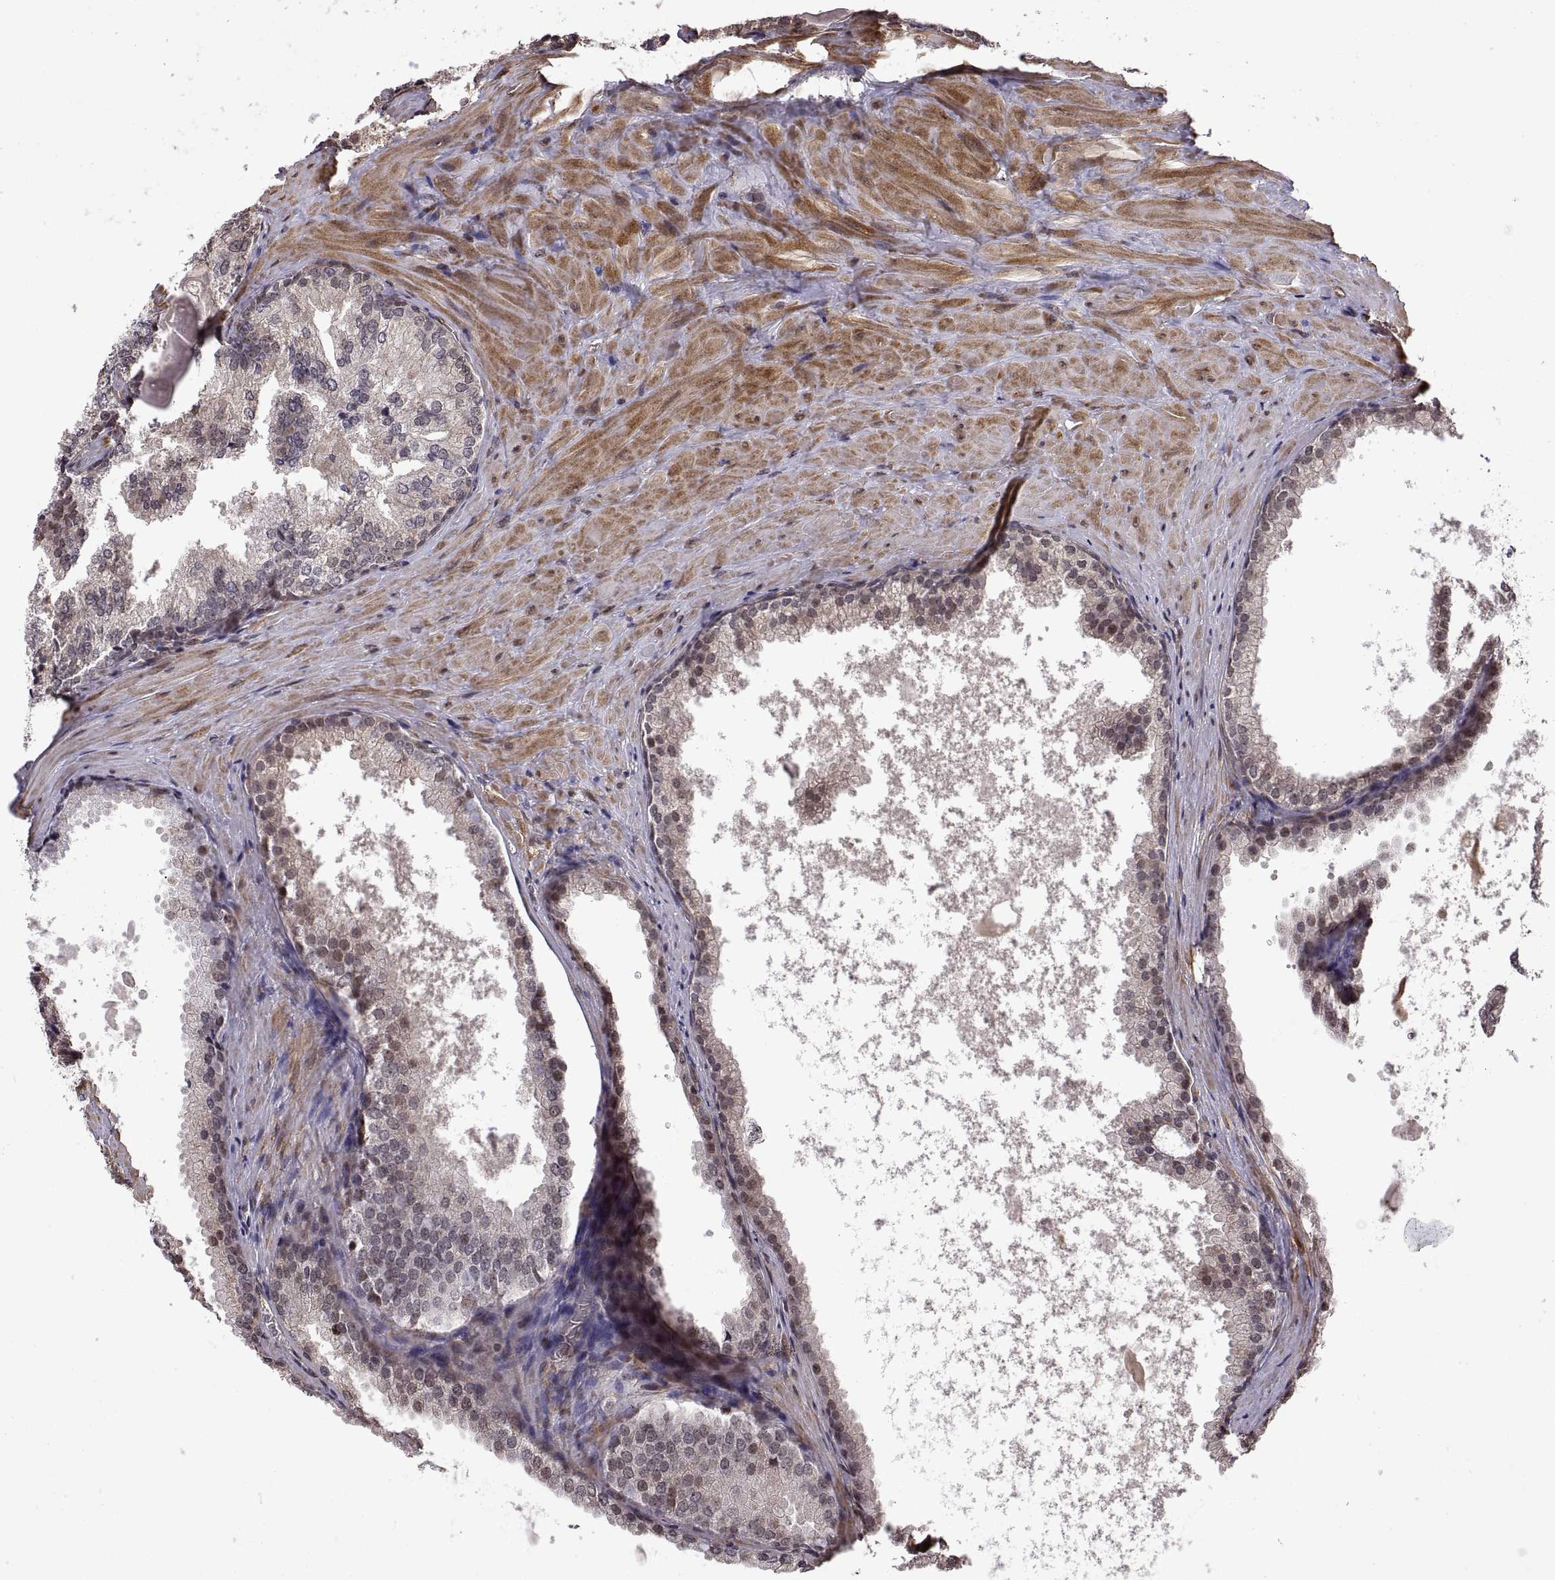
{"staining": {"intensity": "negative", "quantity": "none", "location": "none"}, "tissue": "prostate cancer", "cell_type": "Tumor cells", "image_type": "cancer", "snomed": [{"axis": "morphology", "description": "Adenocarcinoma, Low grade"}, {"axis": "topography", "description": "Prostate"}], "caption": "This image is of prostate low-grade adenocarcinoma stained with IHC to label a protein in brown with the nuclei are counter-stained blue. There is no positivity in tumor cells.", "gene": "ARRB1", "patient": {"sex": "male", "age": 56}}